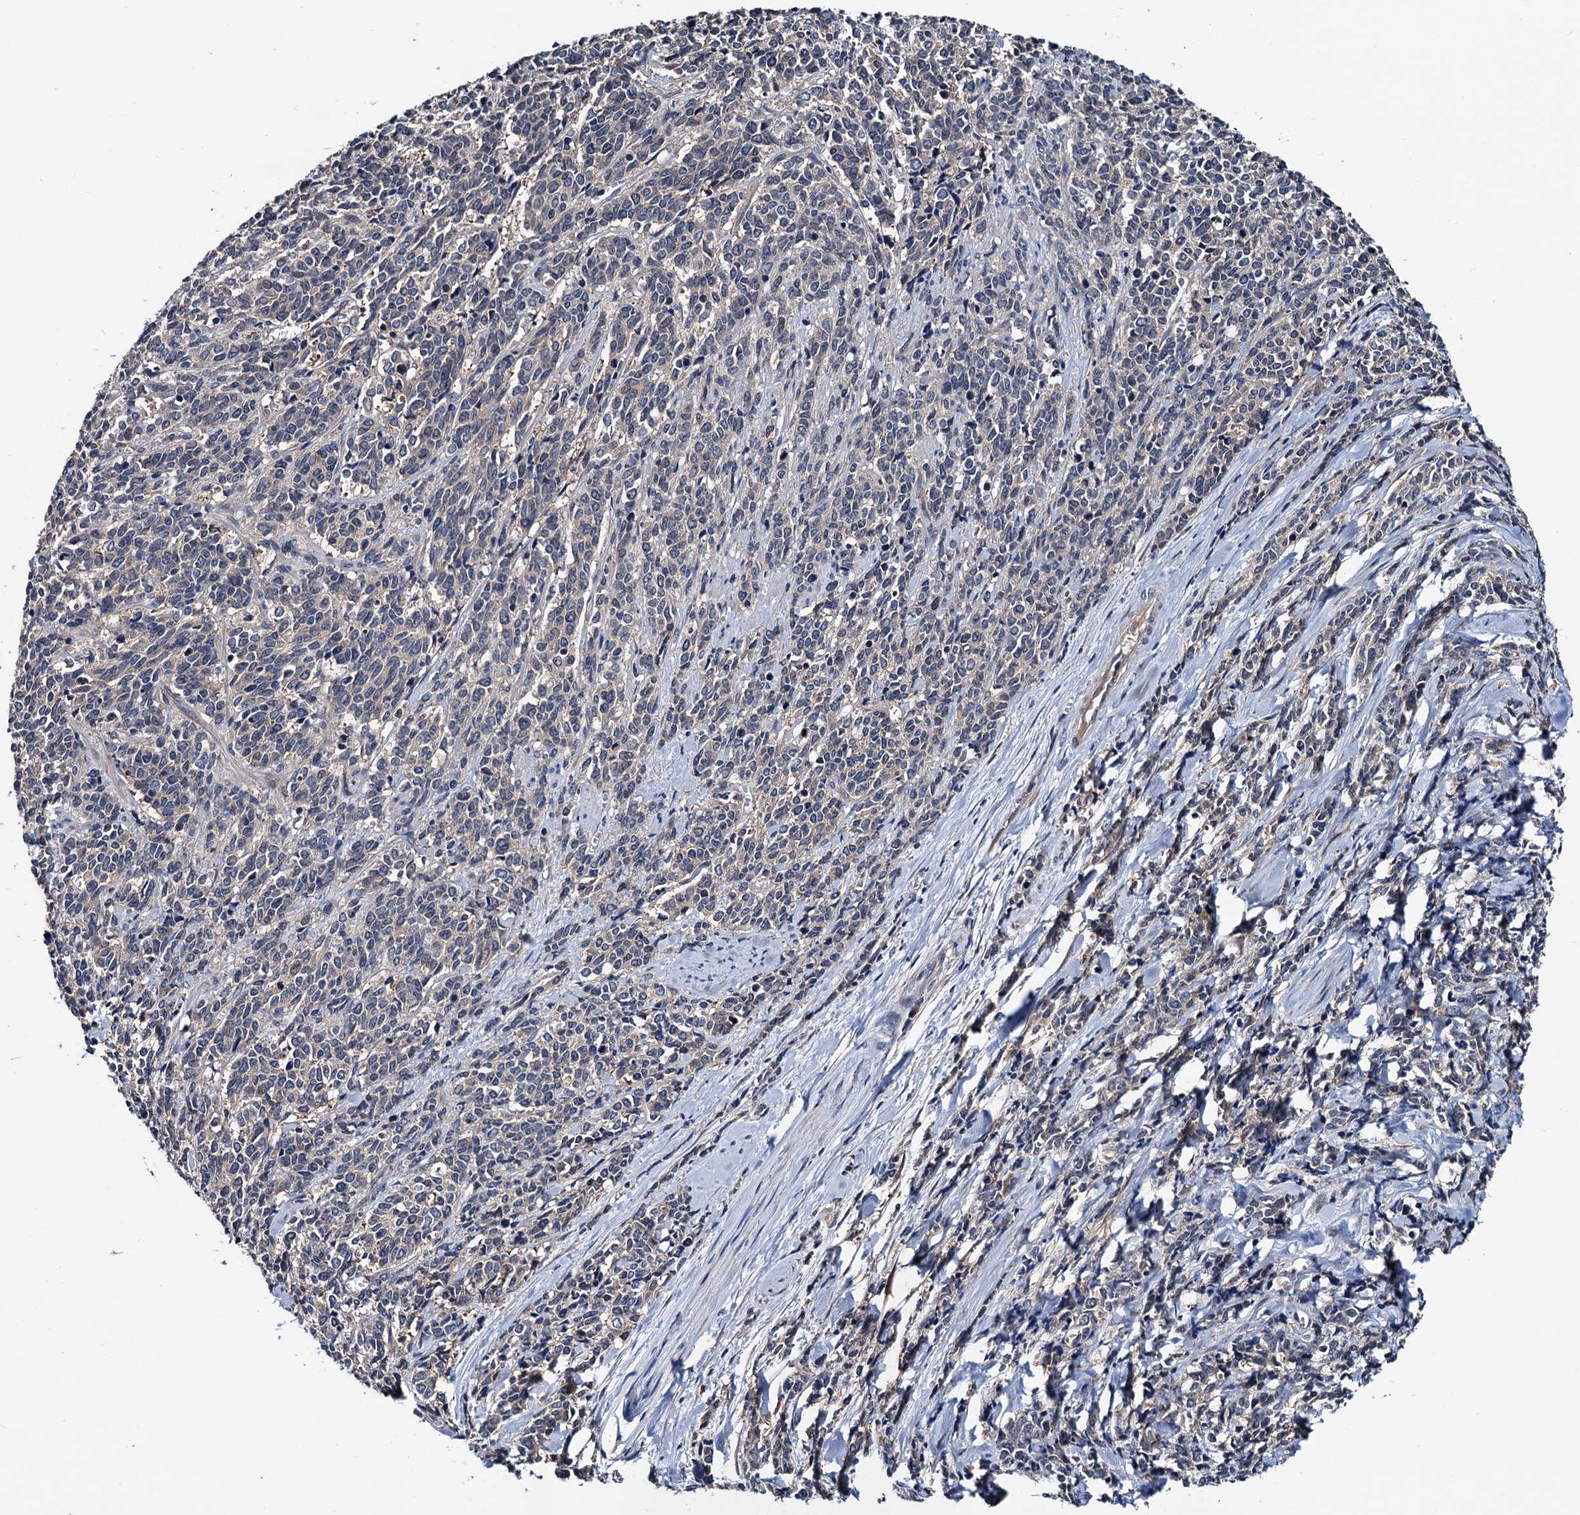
{"staining": {"intensity": "negative", "quantity": "none", "location": "none"}, "tissue": "cervical cancer", "cell_type": "Tumor cells", "image_type": "cancer", "snomed": [{"axis": "morphology", "description": "Squamous cell carcinoma, NOS"}, {"axis": "topography", "description": "Cervix"}], "caption": "Tumor cells are negative for brown protein staining in squamous cell carcinoma (cervical).", "gene": "TRMT112", "patient": {"sex": "female", "age": 60}}